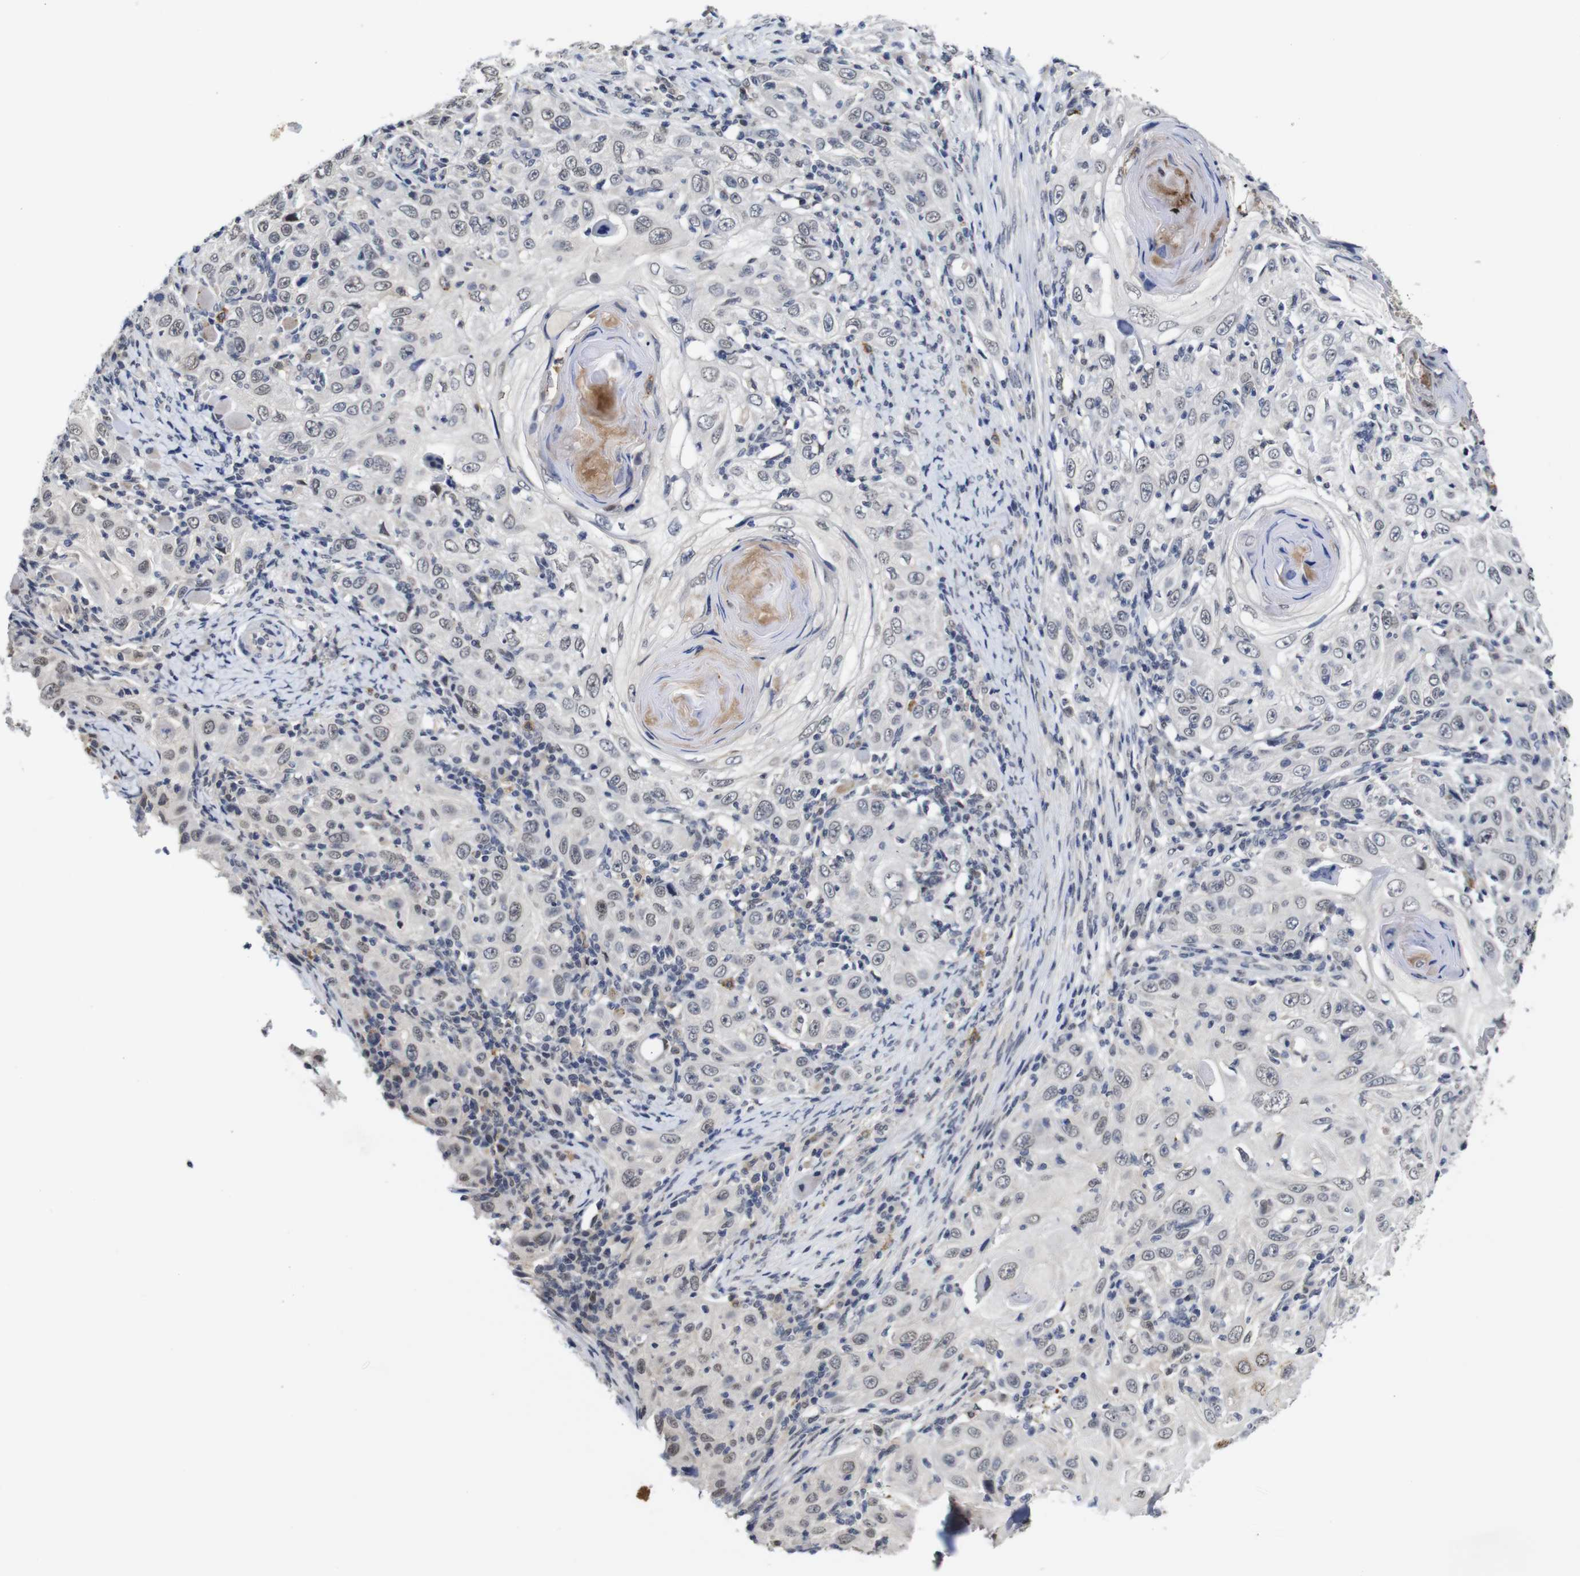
{"staining": {"intensity": "weak", "quantity": "<25%", "location": "nuclear"}, "tissue": "skin cancer", "cell_type": "Tumor cells", "image_type": "cancer", "snomed": [{"axis": "morphology", "description": "Squamous cell carcinoma, NOS"}, {"axis": "topography", "description": "Skin"}], "caption": "Immunohistochemical staining of squamous cell carcinoma (skin) exhibits no significant staining in tumor cells. Brightfield microscopy of immunohistochemistry stained with DAB (brown) and hematoxylin (blue), captured at high magnification.", "gene": "NTRK3", "patient": {"sex": "female", "age": 88}}